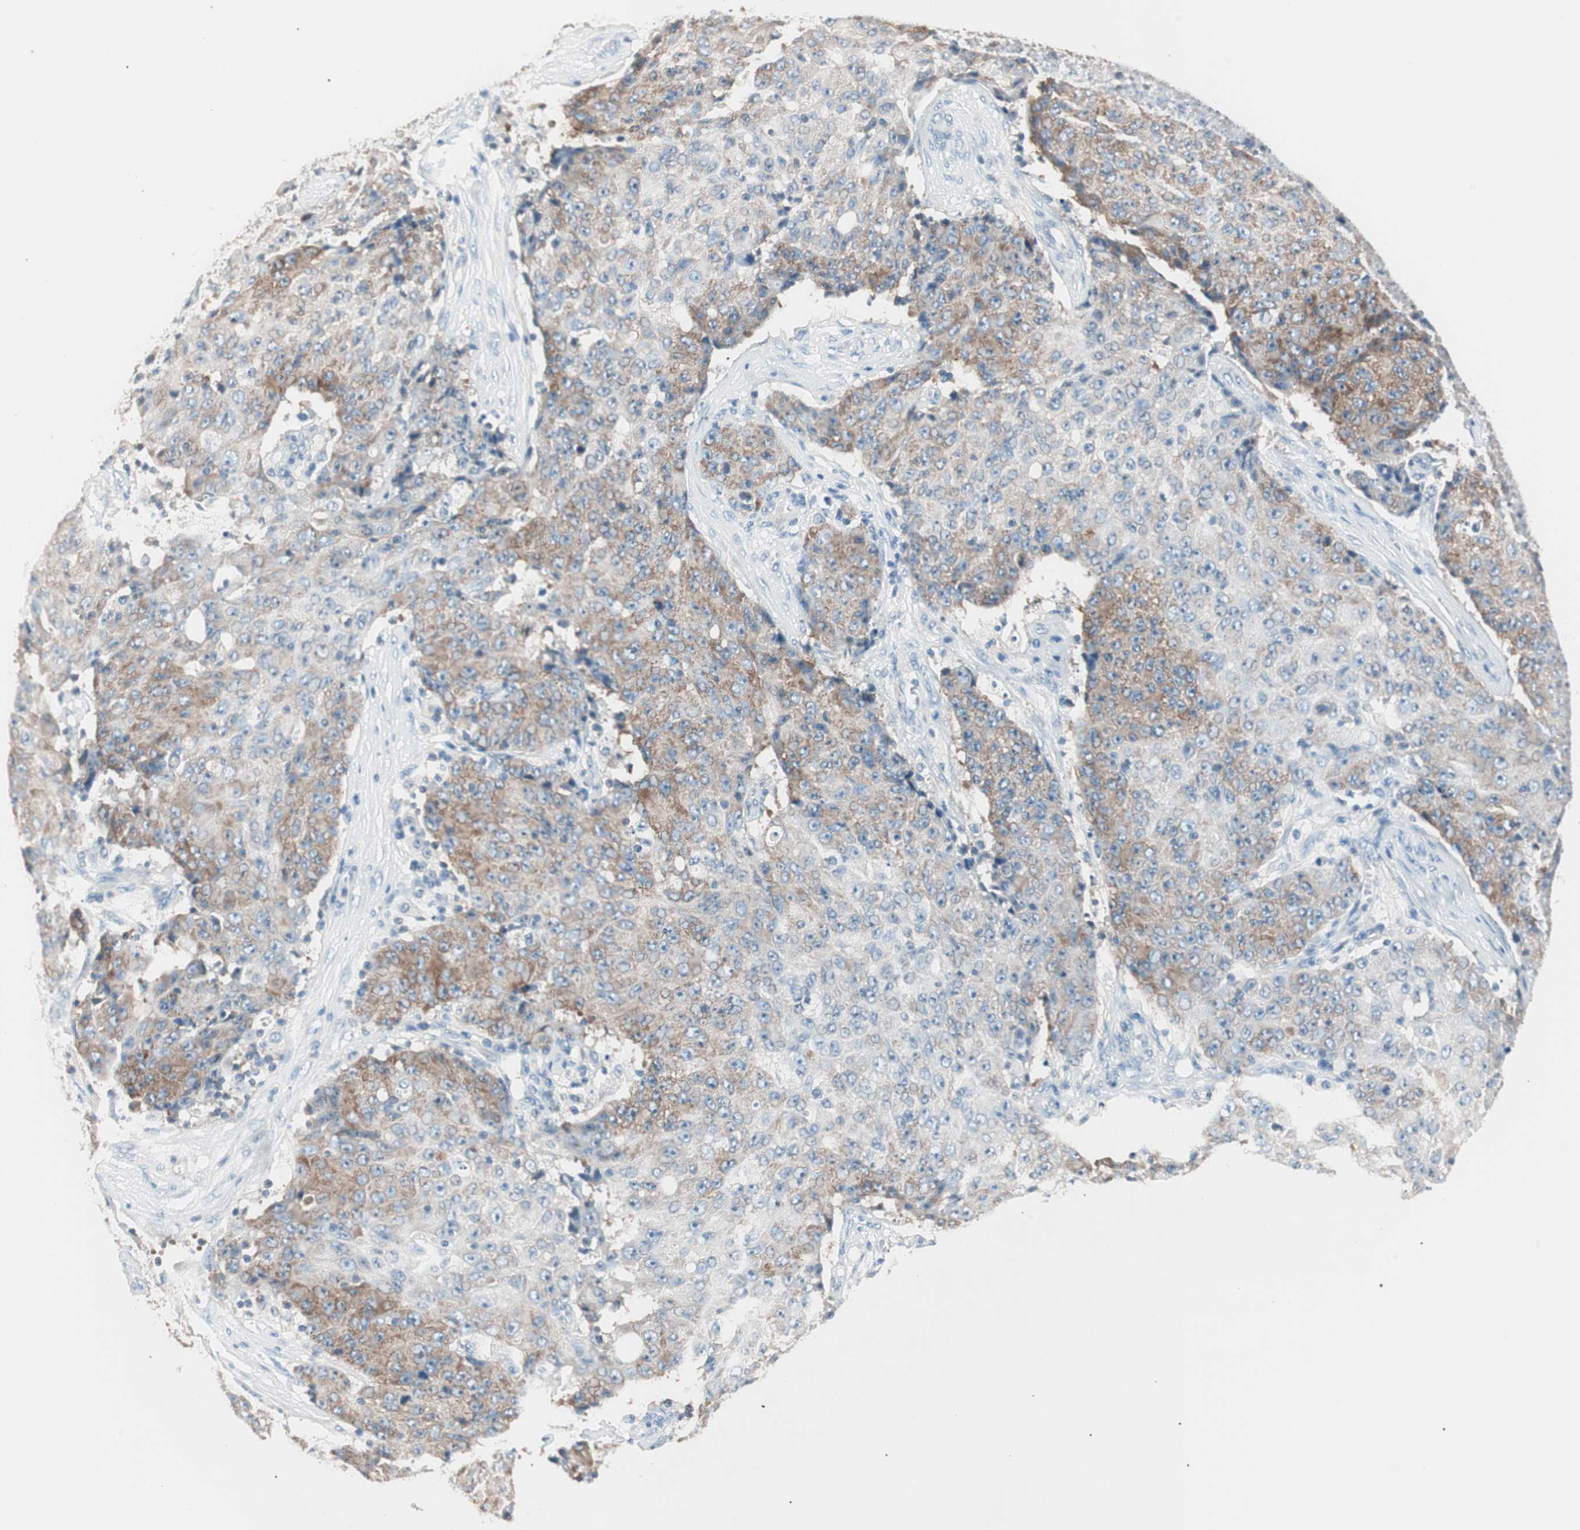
{"staining": {"intensity": "moderate", "quantity": "25%-75%", "location": "cytoplasmic/membranous"}, "tissue": "ovarian cancer", "cell_type": "Tumor cells", "image_type": "cancer", "snomed": [{"axis": "morphology", "description": "Carcinoma, endometroid"}, {"axis": "topography", "description": "Ovary"}], "caption": "Immunohistochemical staining of endometroid carcinoma (ovarian) displays moderate cytoplasmic/membranous protein staining in about 25%-75% of tumor cells.", "gene": "RAD54B", "patient": {"sex": "female", "age": 42}}